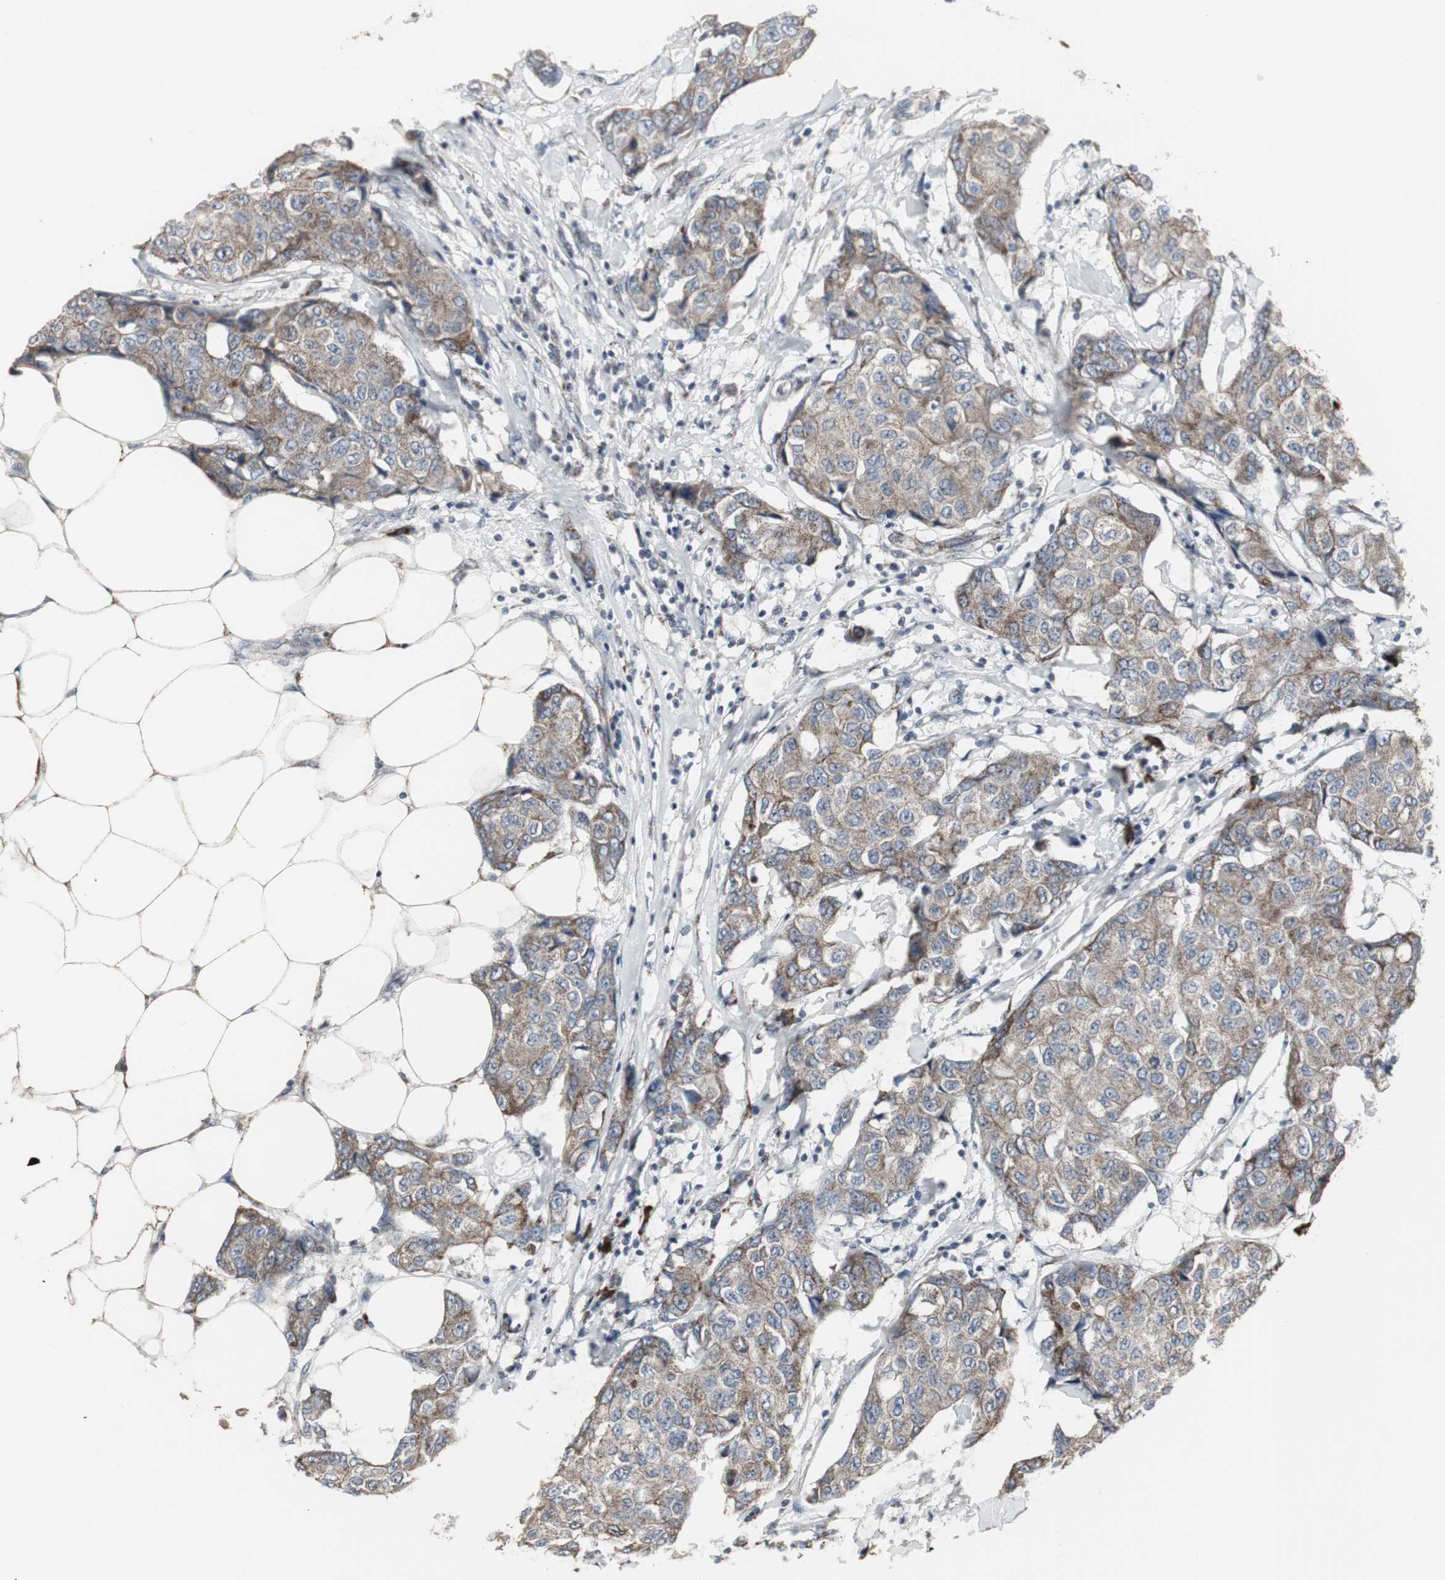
{"staining": {"intensity": "moderate", "quantity": ">75%", "location": "cytoplasmic/membranous"}, "tissue": "breast cancer", "cell_type": "Tumor cells", "image_type": "cancer", "snomed": [{"axis": "morphology", "description": "Duct carcinoma"}, {"axis": "topography", "description": "Breast"}], "caption": "This image displays IHC staining of human breast cancer, with medium moderate cytoplasmic/membranous expression in about >75% of tumor cells.", "gene": "ACAA1", "patient": {"sex": "female", "age": 80}}